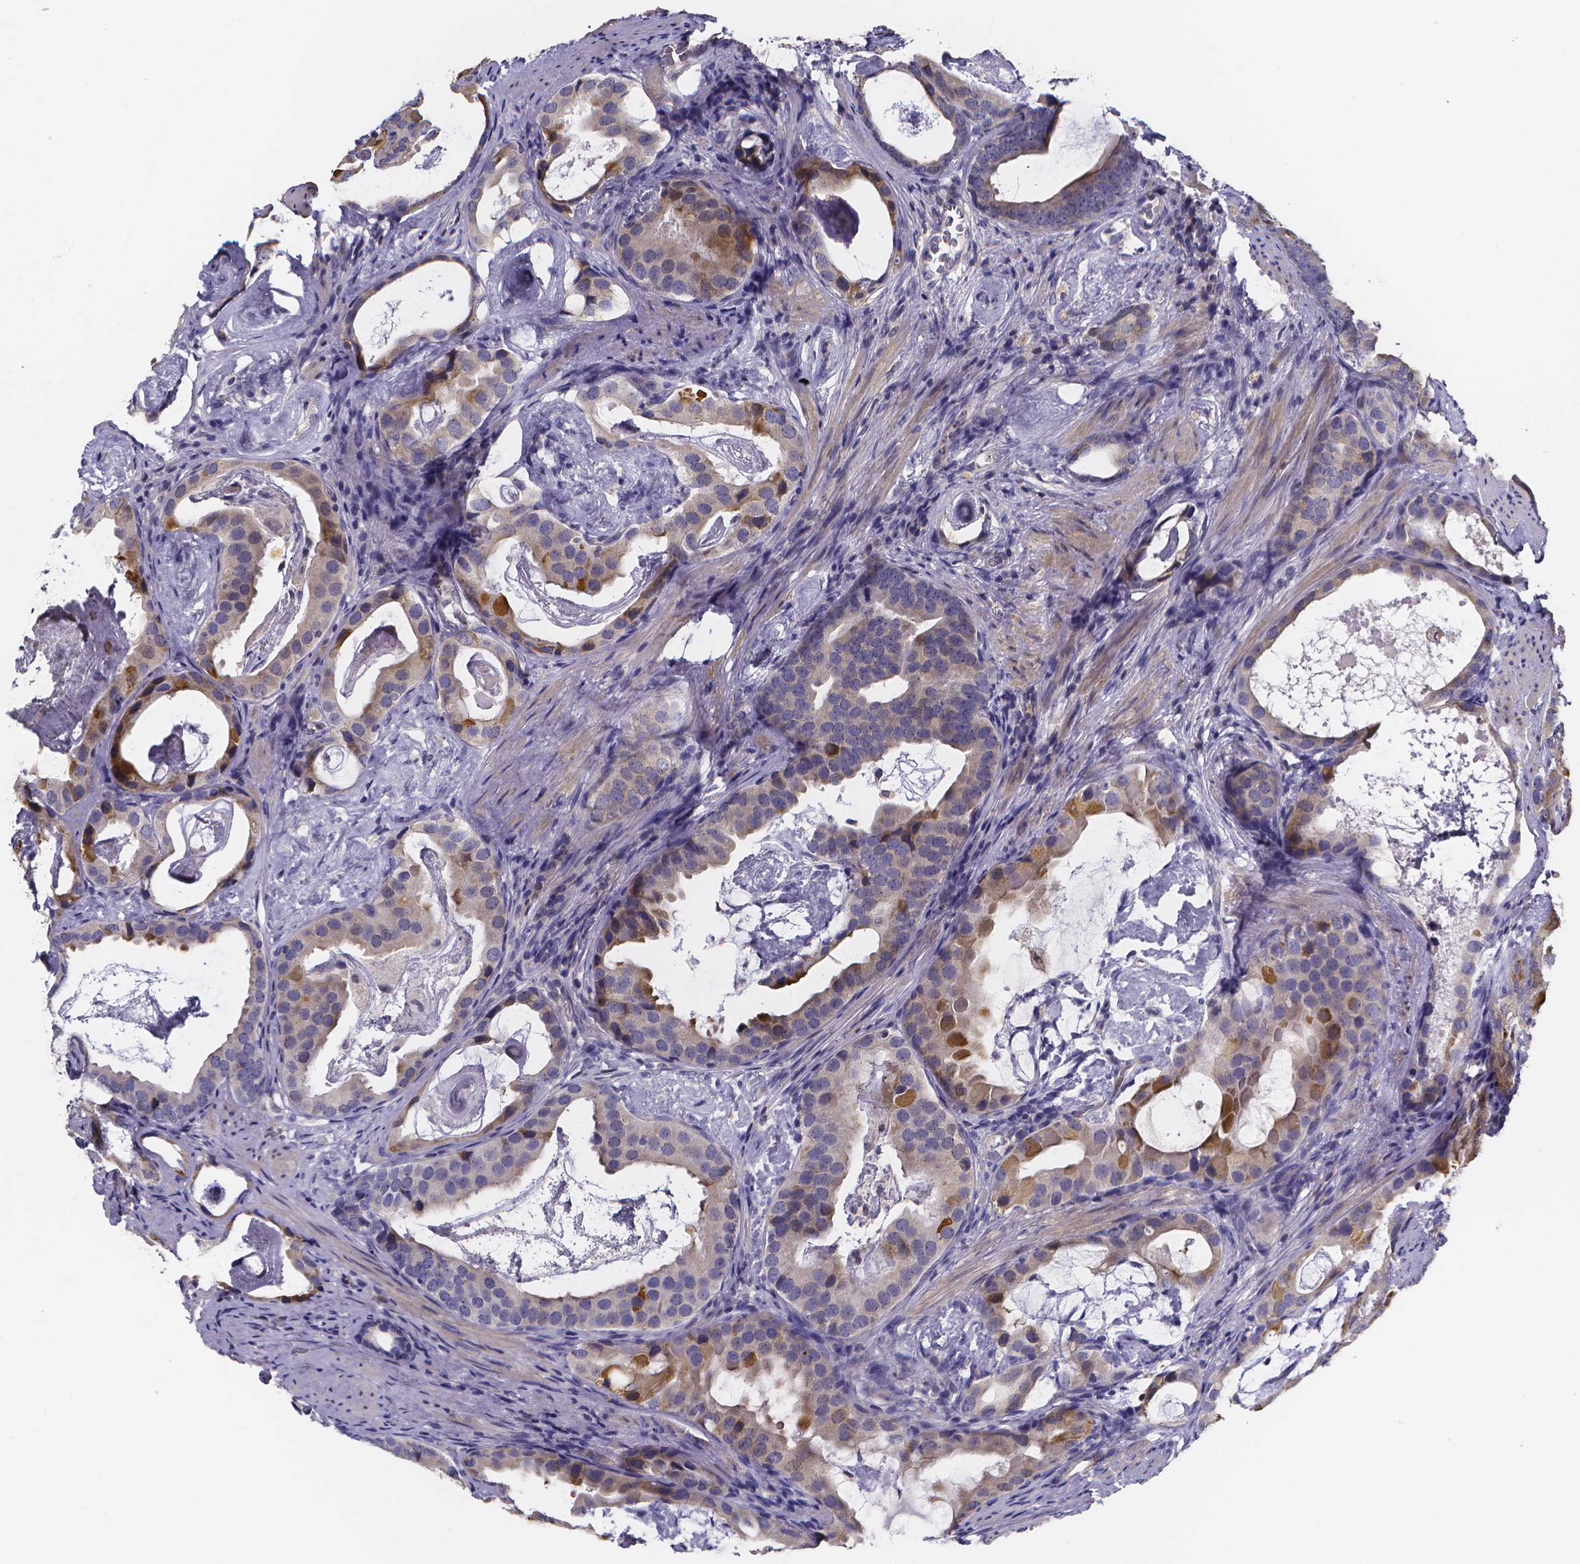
{"staining": {"intensity": "moderate", "quantity": "<25%", "location": "cytoplasmic/membranous"}, "tissue": "prostate cancer", "cell_type": "Tumor cells", "image_type": "cancer", "snomed": [{"axis": "morphology", "description": "Adenocarcinoma, Low grade"}, {"axis": "topography", "description": "Prostate and seminal vesicle, NOS"}], "caption": "Moderate cytoplasmic/membranous protein positivity is appreciated in approximately <25% of tumor cells in prostate cancer (adenocarcinoma (low-grade)).", "gene": "PAH", "patient": {"sex": "male", "age": 71}}